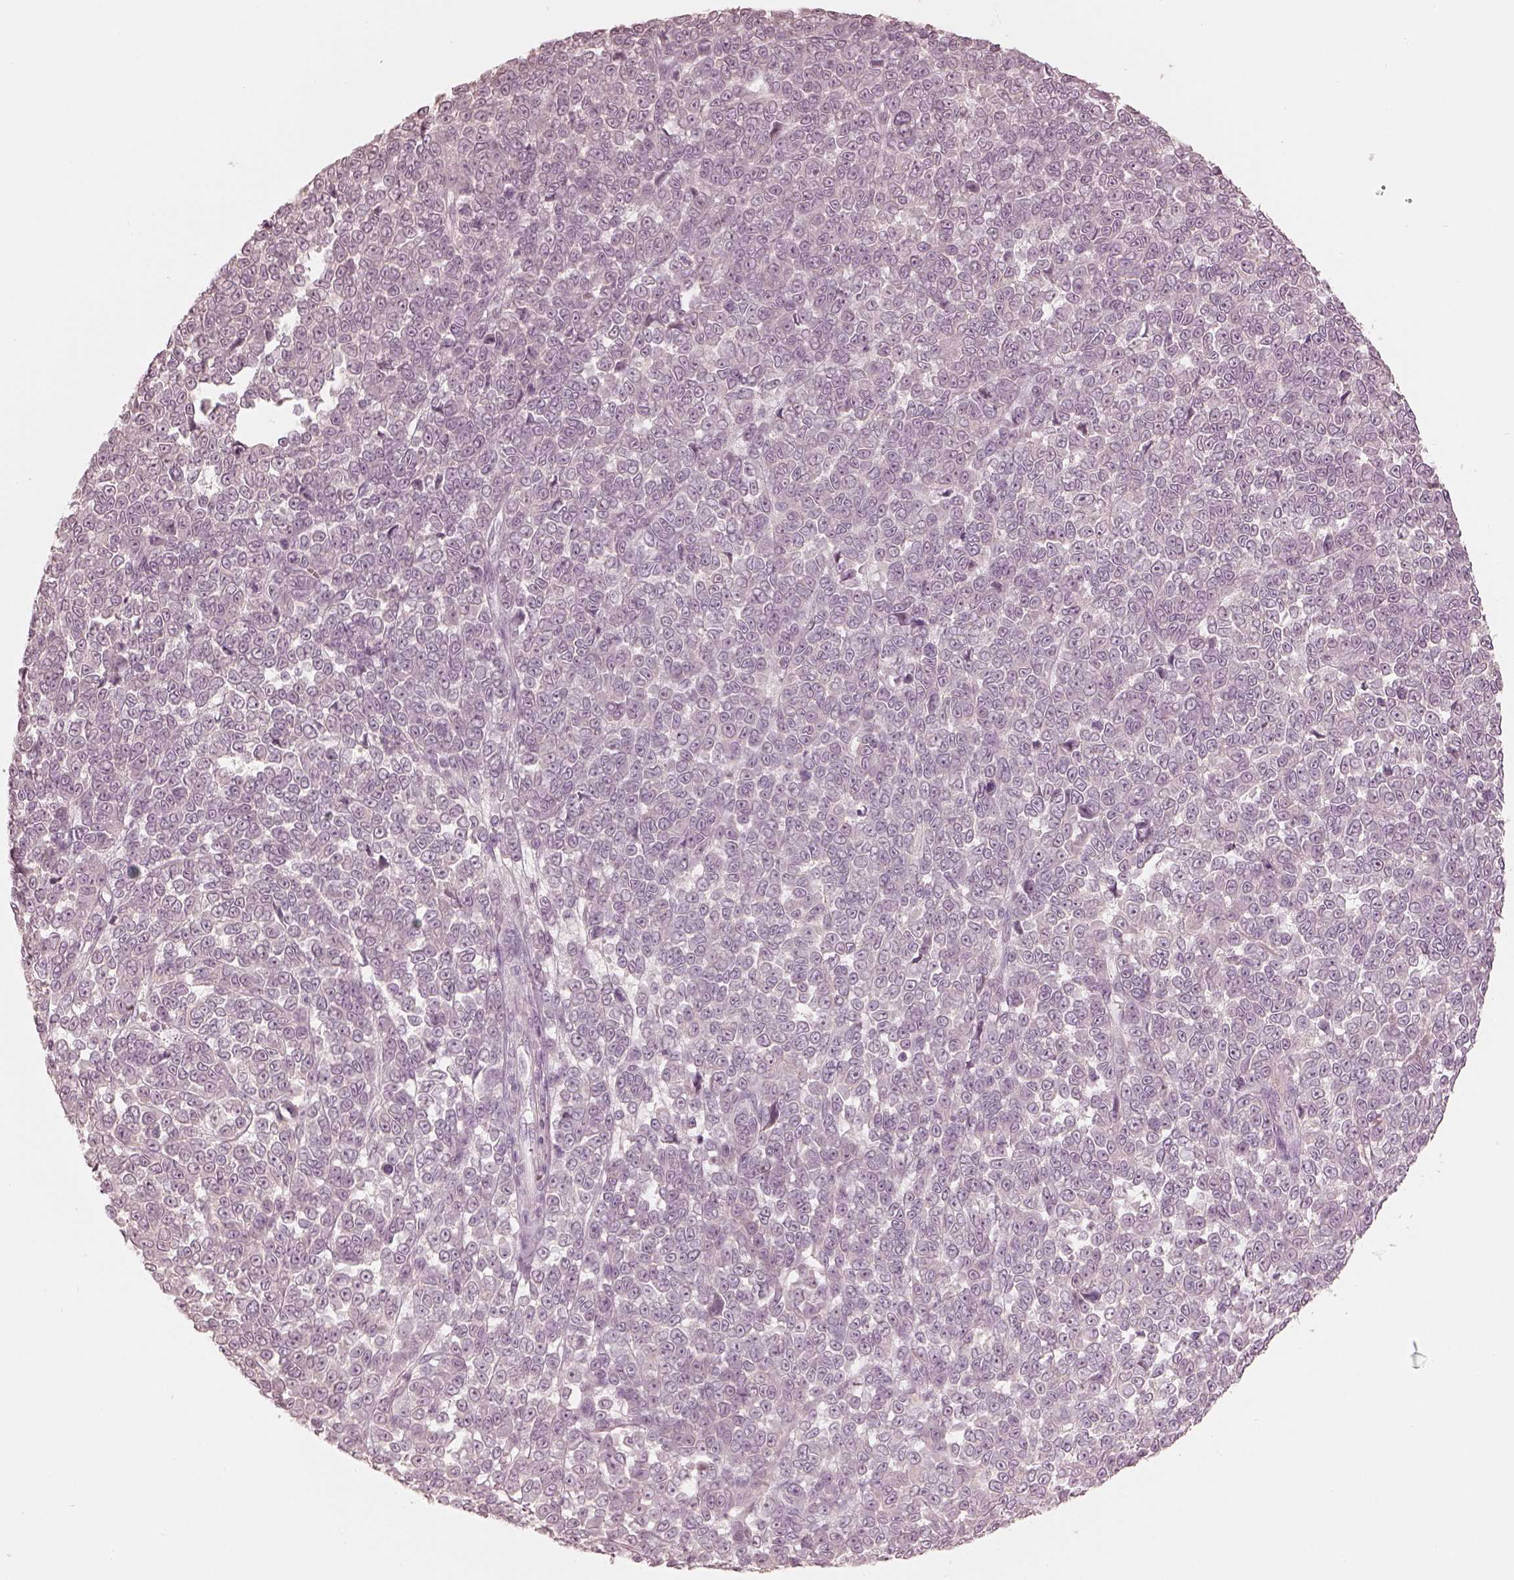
{"staining": {"intensity": "negative", "quantity": "none", "location": "none"}, "tissue": "melanoma", "cell_type": "Tumor cells", "image_type": "cancer", "snomed": [{"axis": "morphology", "description": "Malignant melanoma, NOS"}, {"axis": "topography", "description": "Skin"}], "caption": "High magnification brightfield microscopy of melanoma stained with DAB (3,3'-diaminobenzidine) (brown) and counterstained with hematoxylin (blue): tumor cells show no significant staining.", "gene": "CALR3", "patient": {"sex": "female", "age": 95}}